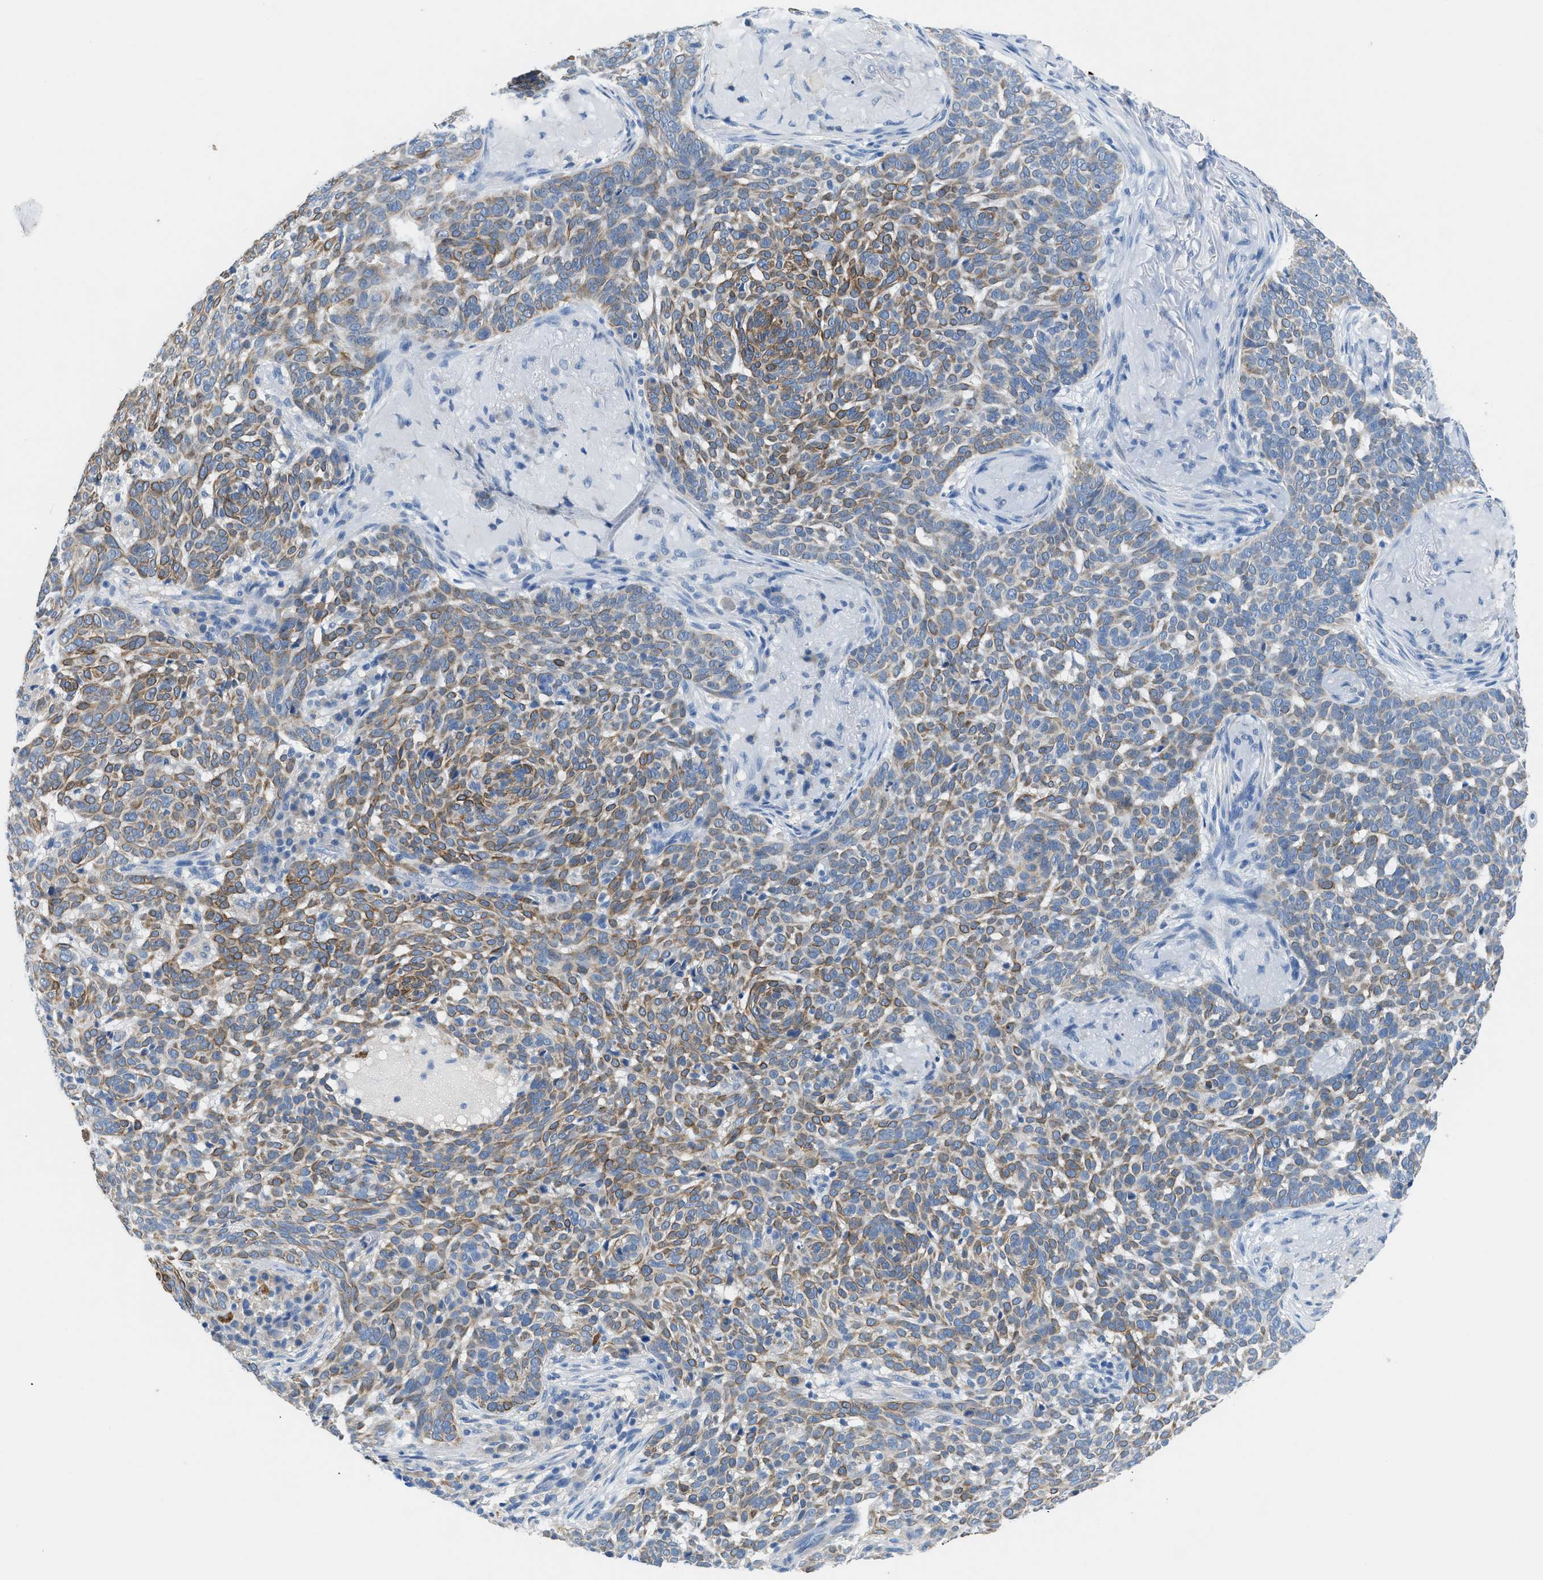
{"staining": {"intensity": "moderate", "quantity": ">75%", "location": "cytoplasmic/membranous"}, "tissue": "skin cancer", "cell_type": "Tumor cells", "image_type": "cancer", "snomed": [{"axis": "morphology", "description": "Basal cell carcinoma"}, {"axis": "topography", "description": "Skin"}], "caption": "This histopathology image exhibits skin cancer (basal cell carcinoma) stained with immunohistochemistry (IHC) to label a protein in brown. The cytoplasmic/membranous of tumor cells show moderate positivity for the protein. Nuclei are counter-stained blue.", "gene": "SLC10A6", "patient": {"sex": "male", "age": 85}}